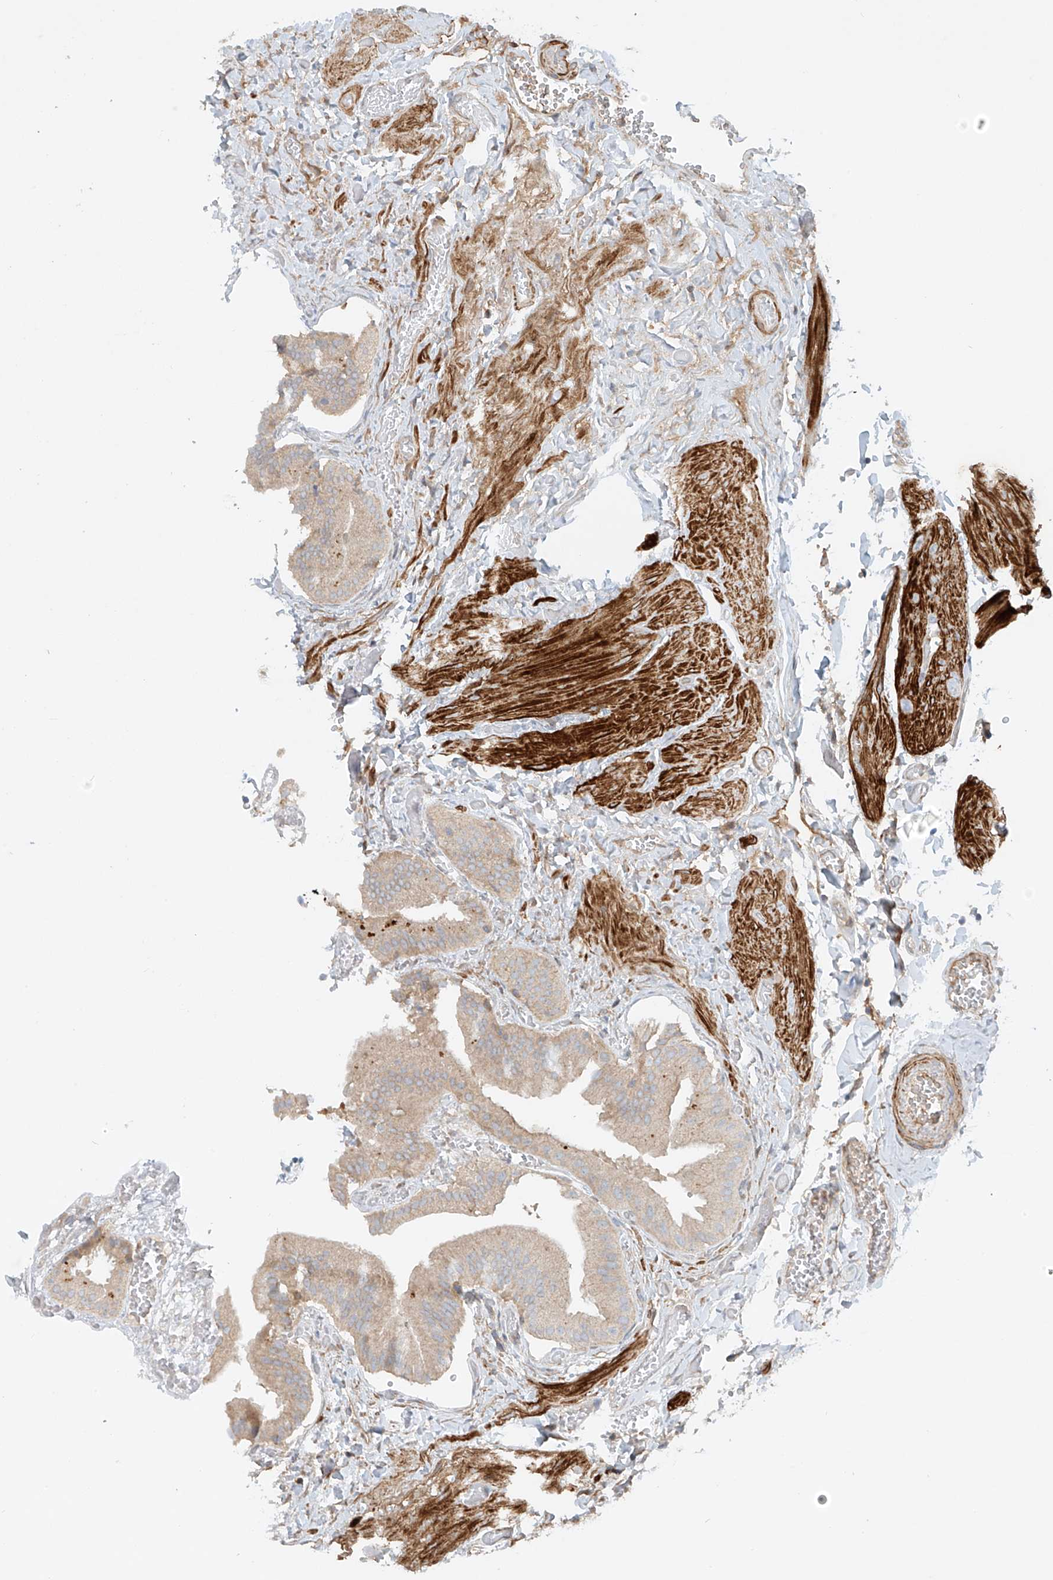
{"staining": {"intensity": "weak", "quantity": "<25%", "location": "cytoplasmic/membranous"}, "tissue": "gallbladder", "cell_type": "Glandular cells", "image_type": "normal", "snomed": [{"axis": "morphology", "description": "Normal tissue, NOS"}, {"axis": "topography", "description": "Gallbladder"}], "caption": "Immunohistochemical staining of normal human gallbladder displays no significant expression in glandular cells. The staining is performed using DAB brown chromogen with nuclei counter-stained in using hematoxylin.", "gene": "ENSG00000266202", "patient": {"sex": "female", "age": 64}}